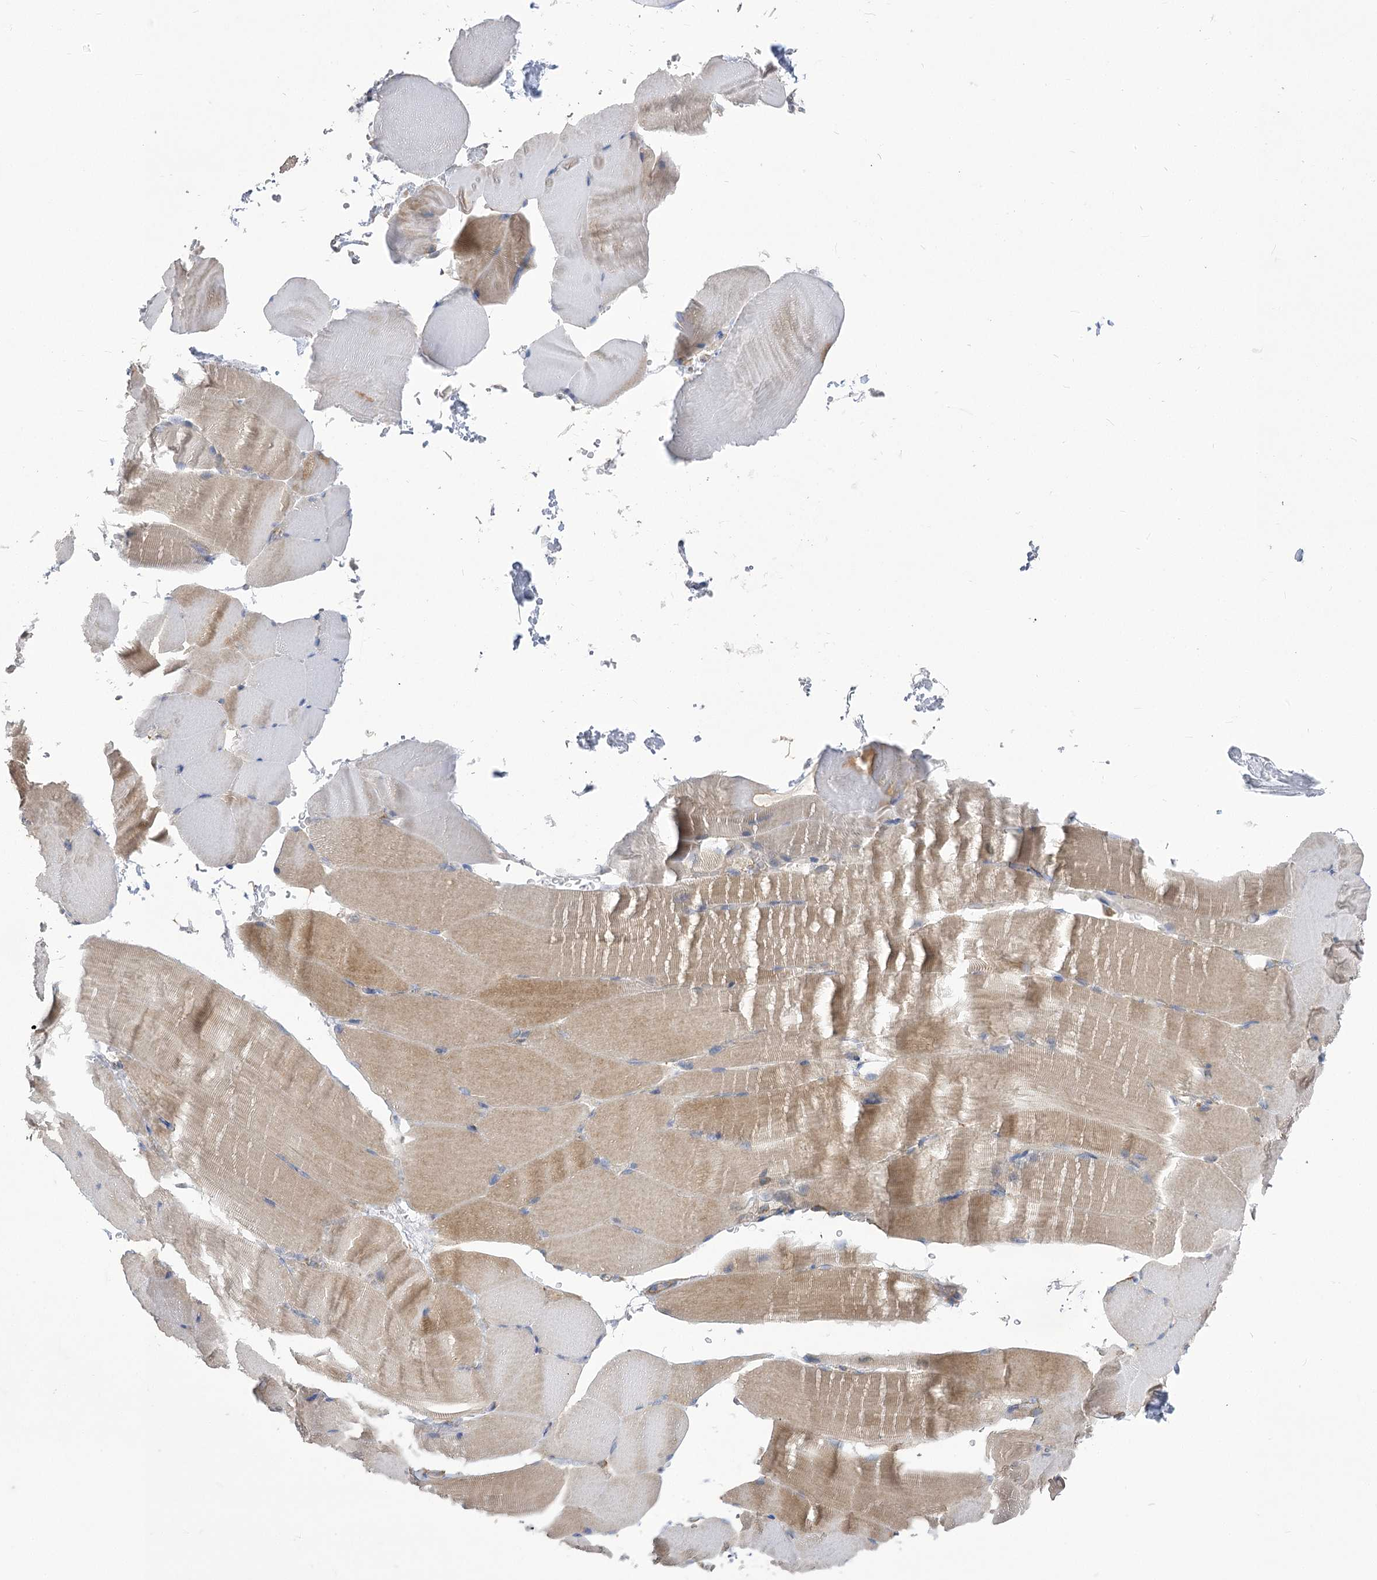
{"staining": {"intensity": "moderate", "quantity": "<25%", "location": "cytoplasmic/membranous"}, "tissue": "skeletal muscle", "cell_type": "Myocytes", "image_type": "normal", "snomed": [{"axis": "morphology", "description": "Normal tissue, NOS"}, {"axis": "topography", "description": "Skeletal muscle"}, {"axis": "topography", "description": "Parathyroid gland"}], "caption": "A high-resolution image shows IHC staining of normal skeletal muscle, which reveals moderate cytoplasmic/membranous staining in about <25% of myocytes.", "gene": "RMDN2", "patient": {"sex": "female", "age": 37}}